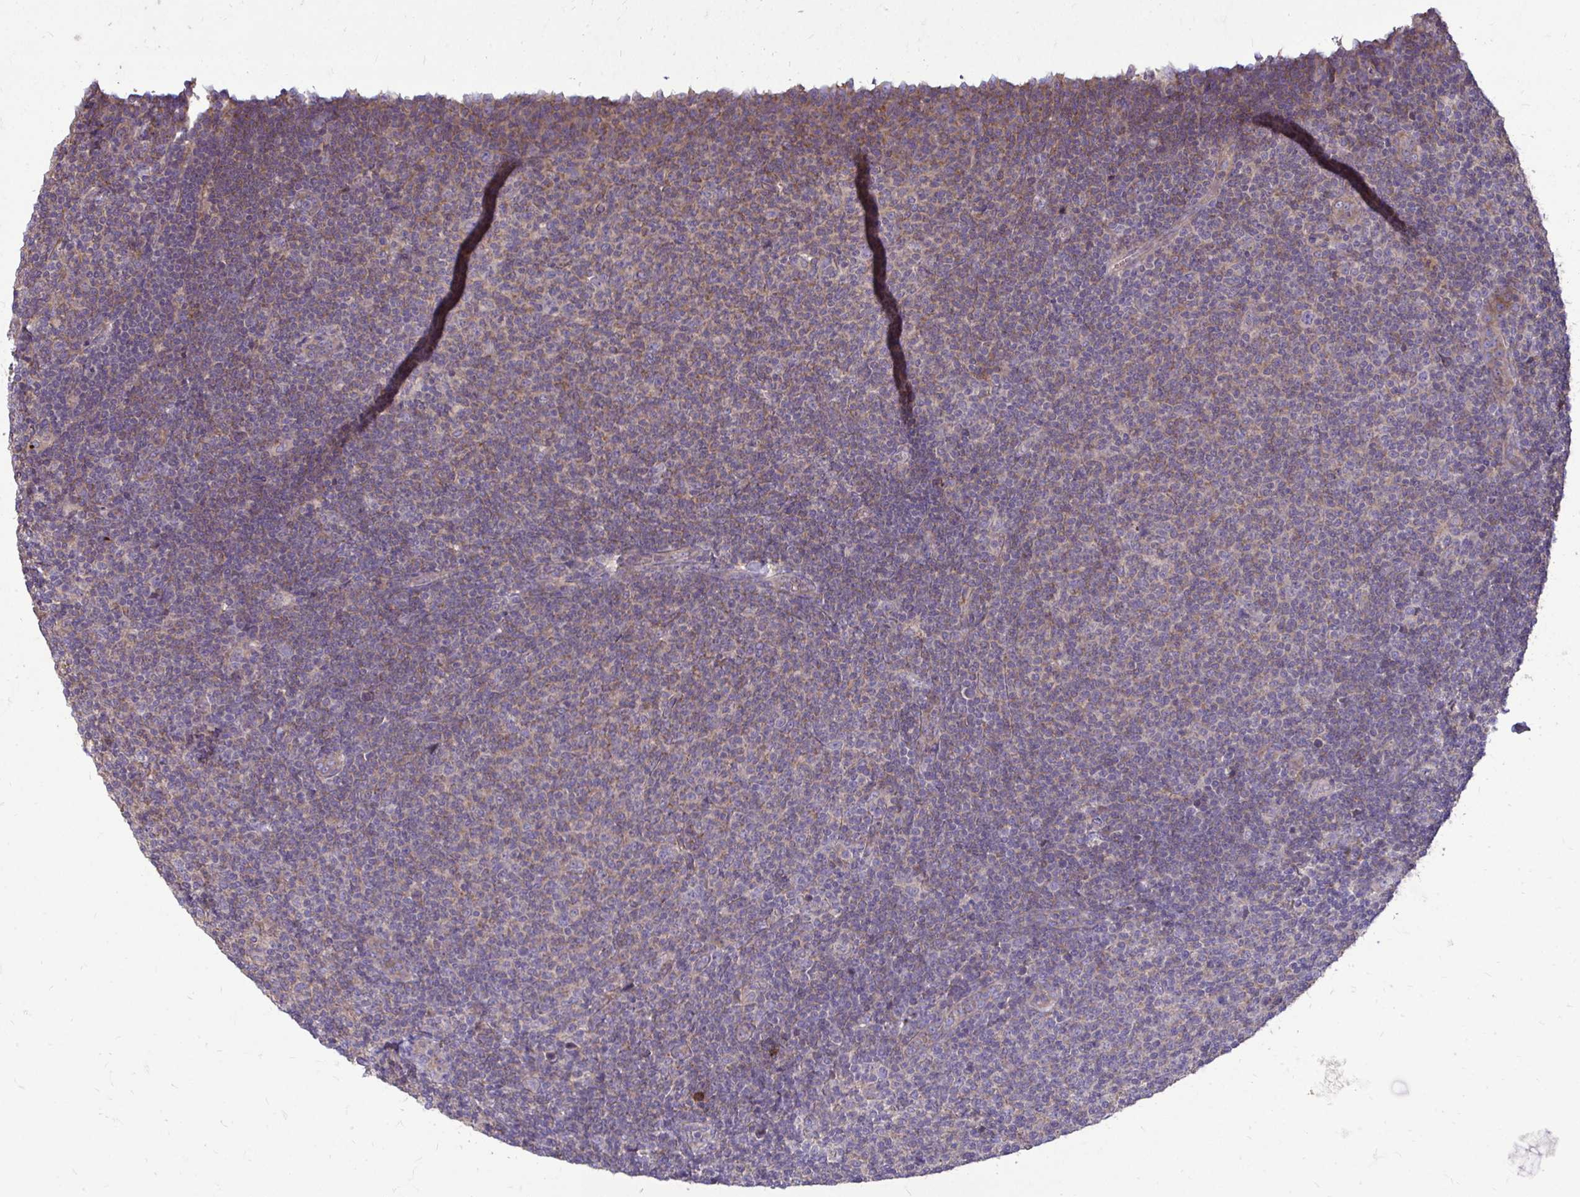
{"staining": {"intensity": "weak", "quantity": "25%-75%", "location": "cytoplasmic/membranous"}, "tissue": "lymphoma", "cell_type": "Tumor cells", "image_type": "cancer", "snomed": [{"axis": "morphology", "description": "Malignant lymphoma, non-Hodgkin's type, Low grade"}, {"axis": "topography", "description": "Lymph node"}], "caption": "A photomicrograph of human lymphoma stained for a protein exhibits weak cytoplasmic/membranous brown staining in tumor cells.", "gene": "FMR1", "patient": {"sex": "male", "age": 66}}